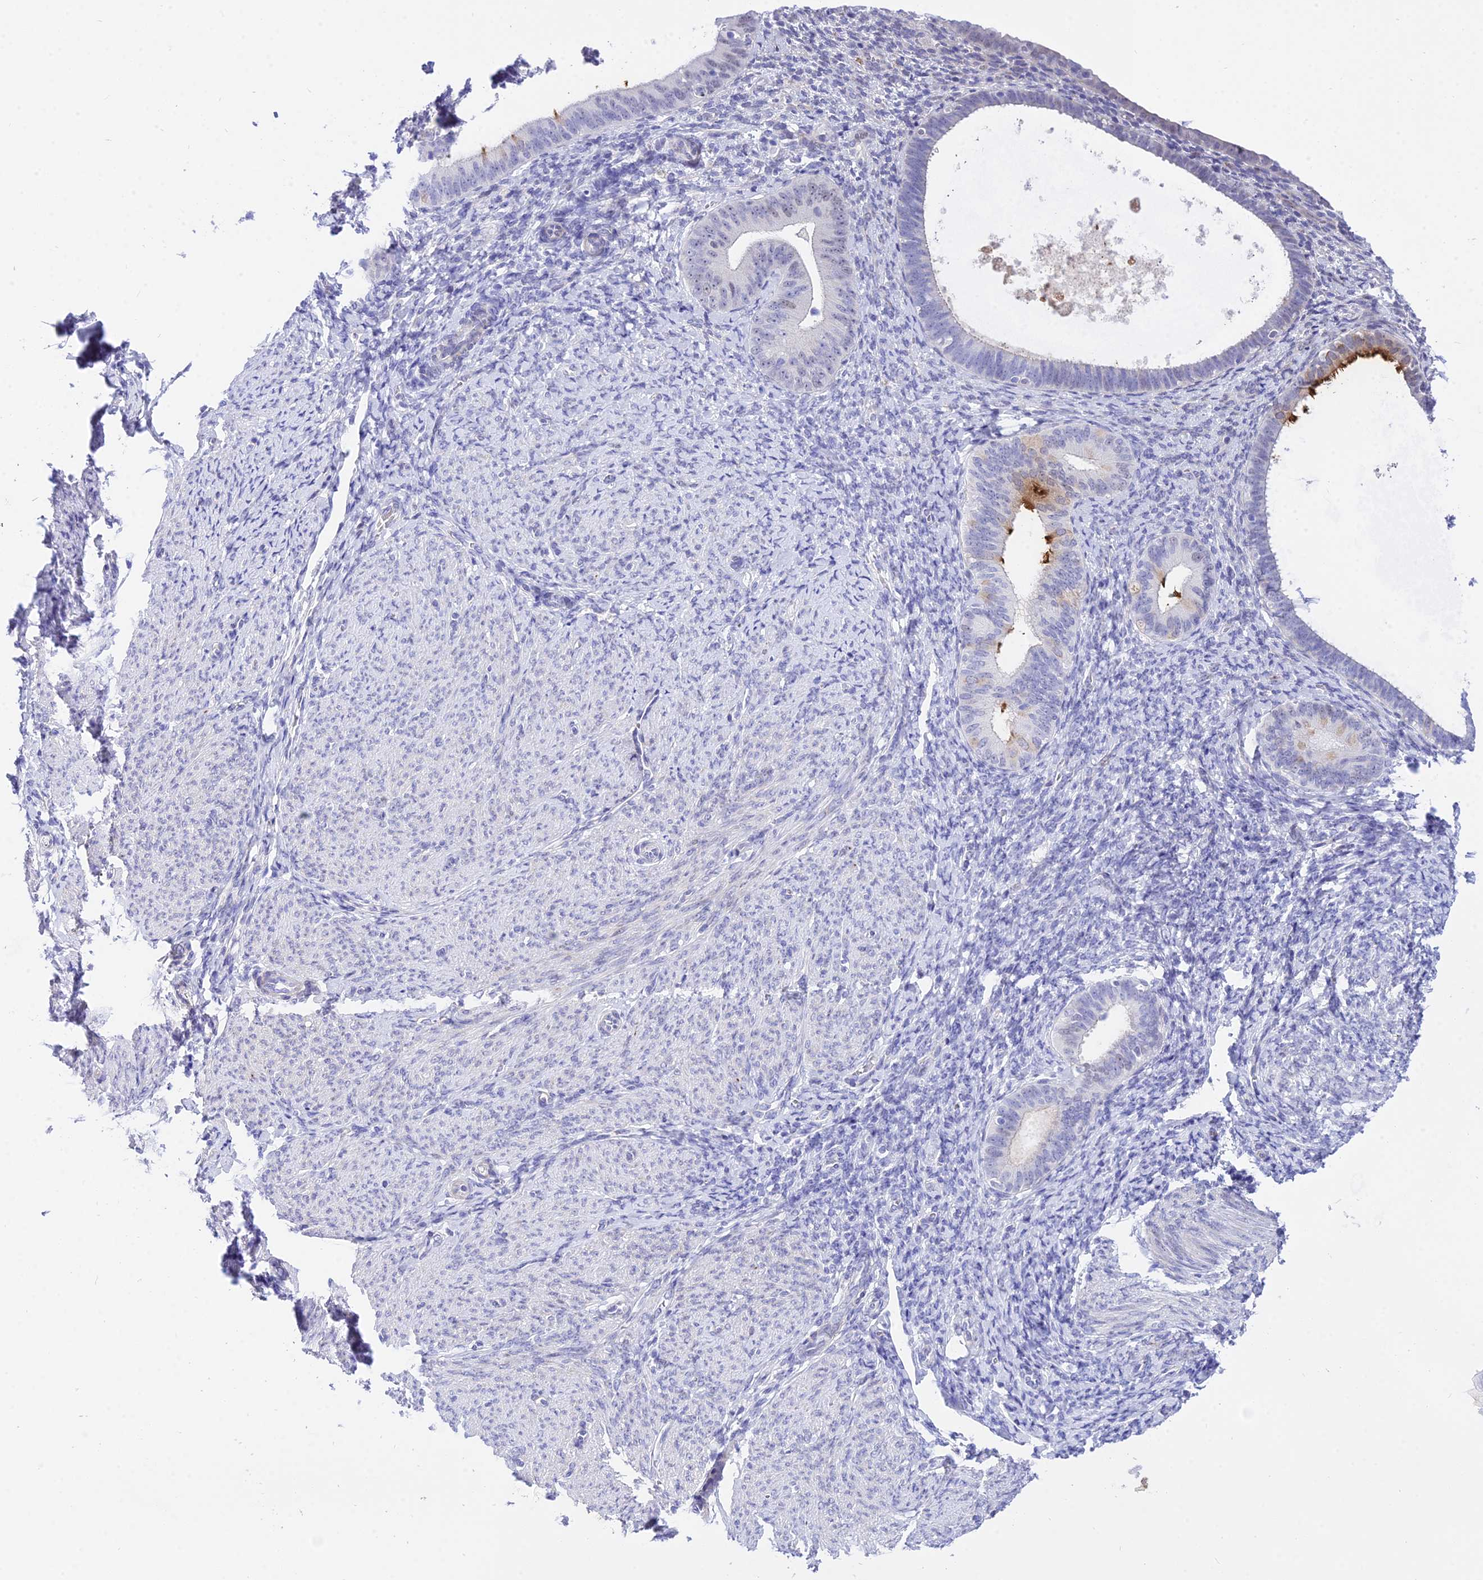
{"staining": {"intensity": "negative", "quantity": "none", "location": "none"}, "tissue": "endometrium", "cell_type": "Cells in endometrial stroma", "image_type": "normal", "snomed": [{"axis": "morphology", "description": "Normal tissue, NOS"}, {"axis": "topography", "description": "Endometrium"}], "caption": "An IHC histopathology image of normal endometrium is shown. There is no staining in cells in endometrial stroma of endometrium. (Immunohistochemistry, brightfield microscopy, high magnification).", "gene": "DEFB107A", "patient": {"sex": "female", "age": 65}}